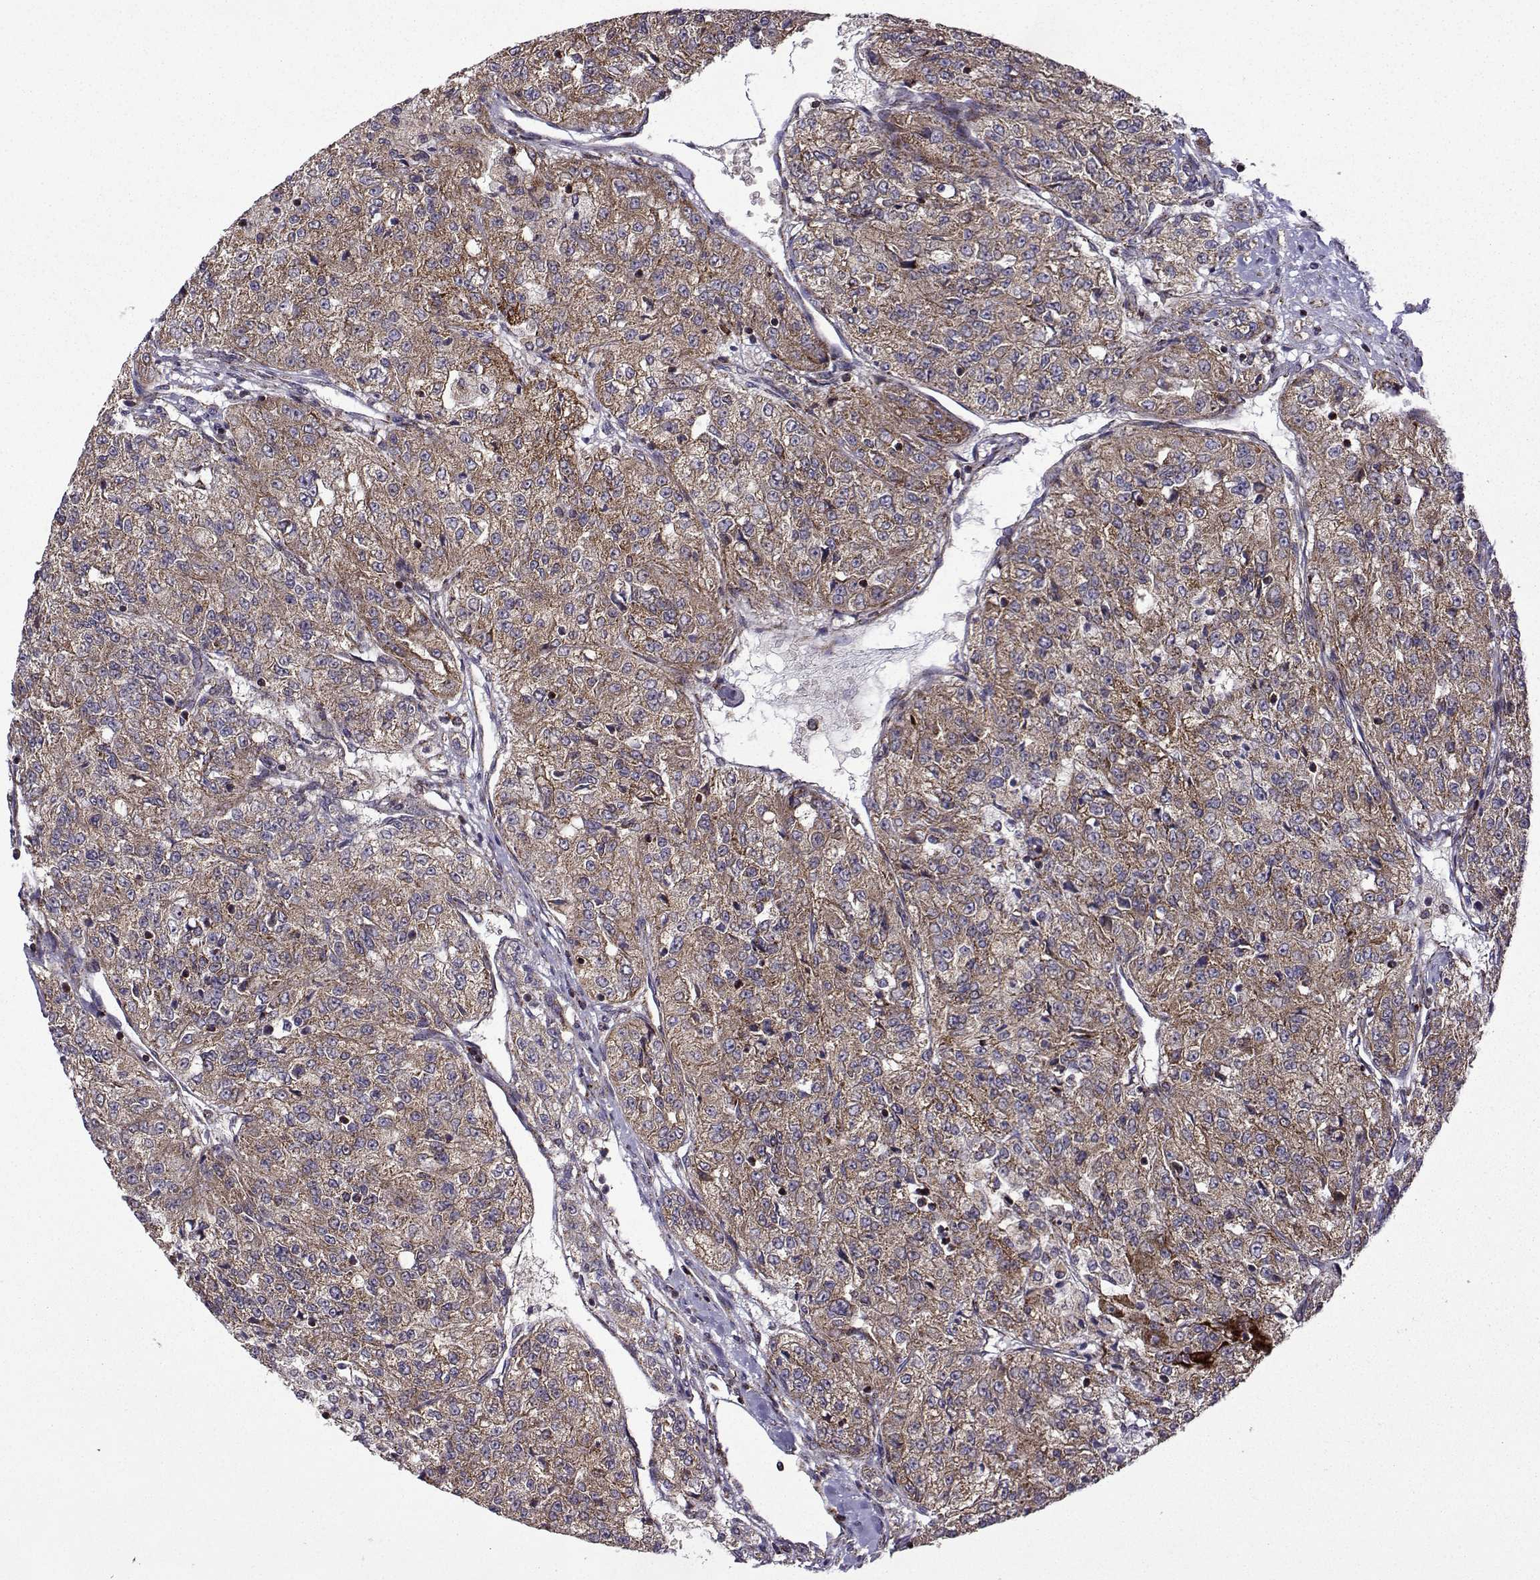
{"staining": {"intensity": "moderate", "quantity": "25%-75%", "location": "cytoplasmic/membranous"}, "tissue": "renal cancer", "cell_type": "Tumor cells", "image_type": "cancer", "snomed": [{"axis": "morphology", "description": "Adenocarcinoma, NOS"}, {"axis": "topography", "description": "Kidney"}], "caption": "Immunohistochemical staining of renal cancer displays medium levels of moderate cytoplasmic/membranous expression in approximately 25%-75% of tumor cells.", "gene": "TAB2", "patient": {"sex": "female", "age": 63}}